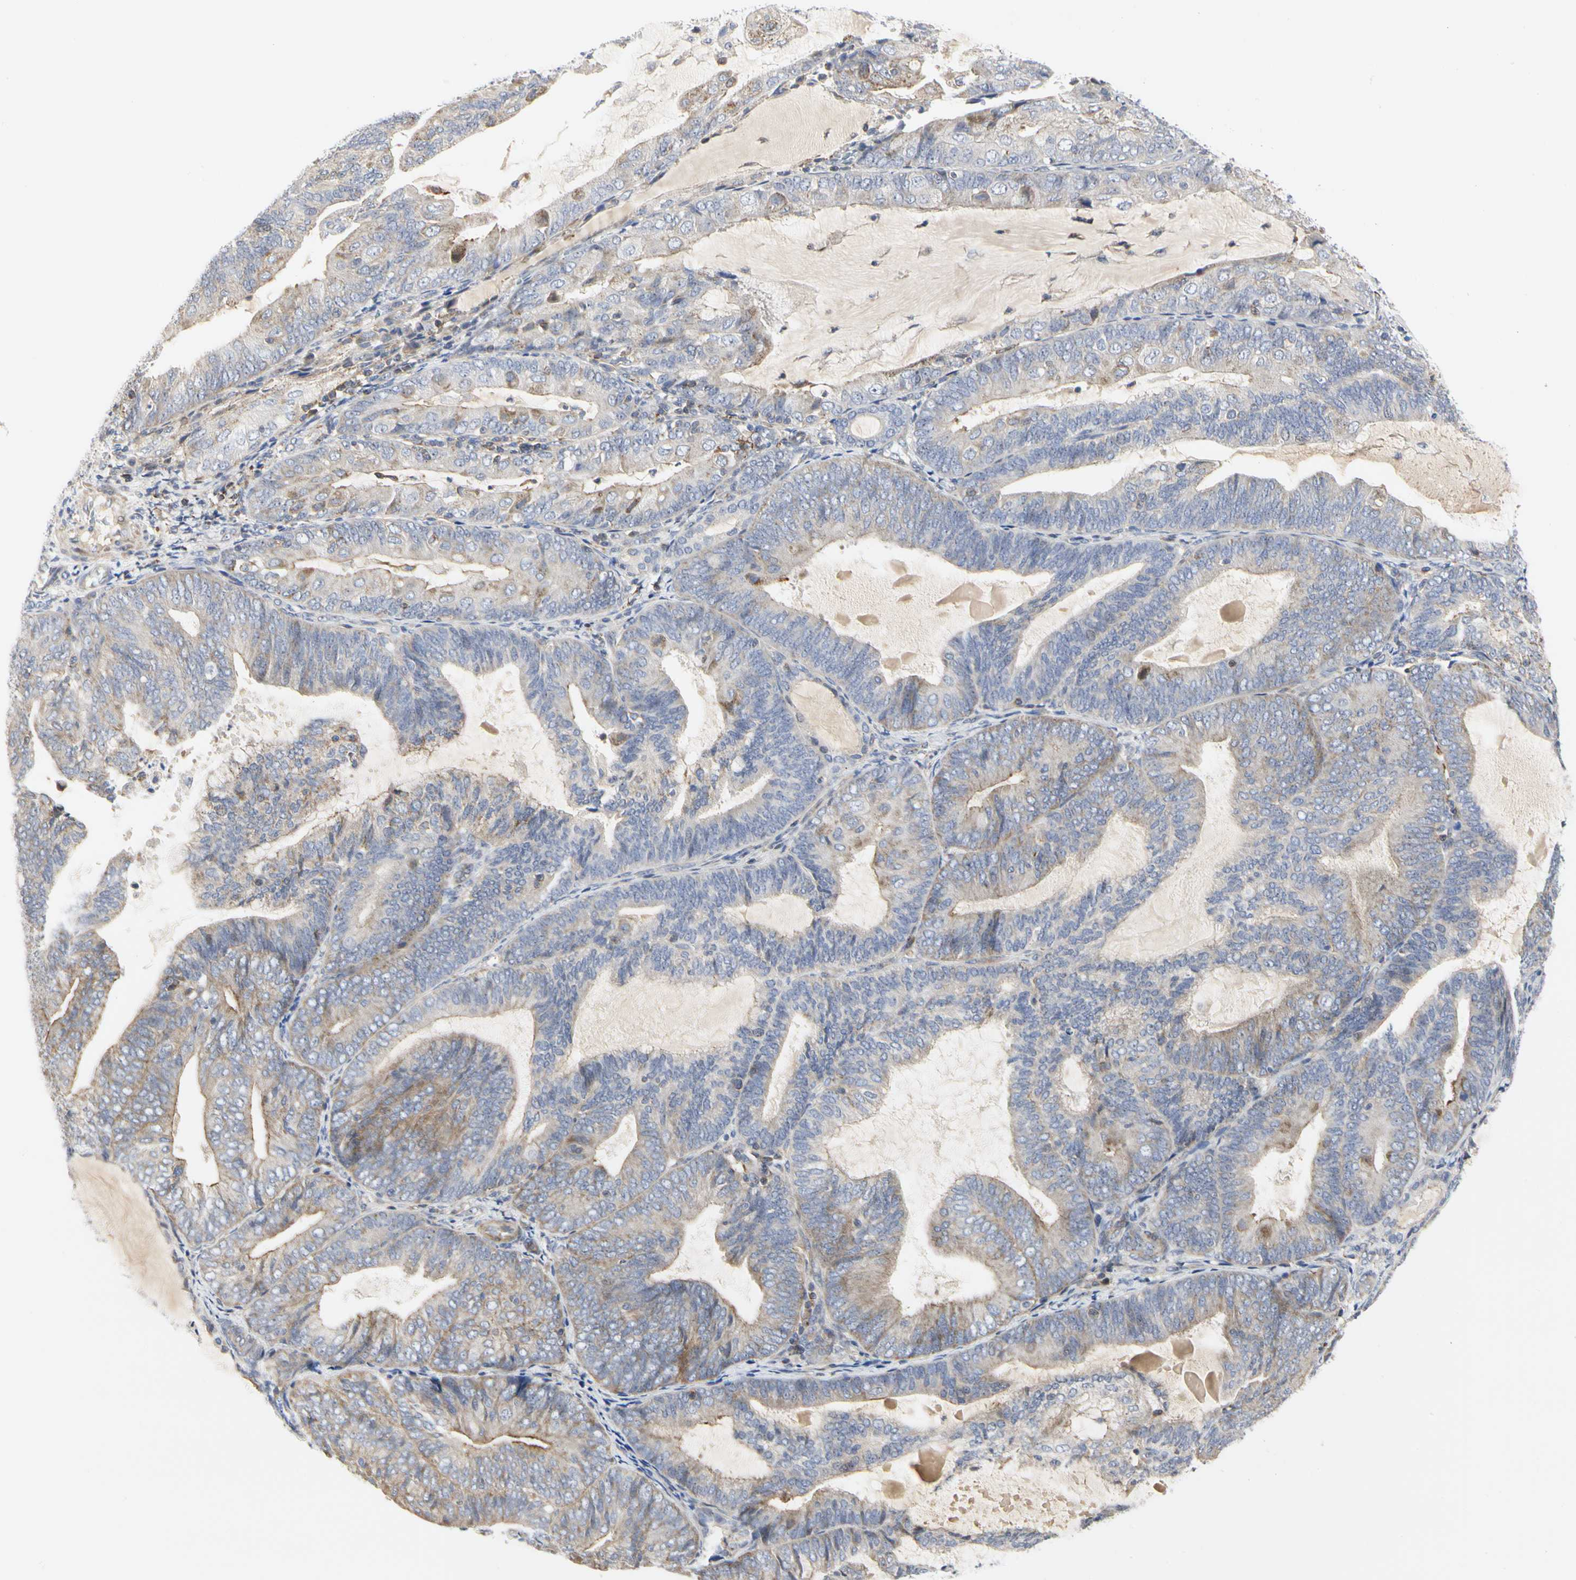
{"staining": {"intensity": "weak", "quantity": "25%-75%", "location": "cytoplasmic/membranous"}, "tissue": "endometrial cancer", "cell_type": "Tumor cells", "image_type": "cancer", "snomed": [{"axis": "morphology", "description": "Adenocarcinoma, NOS"}, {"axis": "topography", "description": "Endometrium"}], "caption": "Immunohistochemistry (DAB) staining of human endometrial cancer shows weak cytoplasmic/membranous protein expression in approximately 25%-75% of tumor cells. The staining was performed using DAB to visualize the protein expression in brown, while the nuclei were stained in blue with hematoxylin (Magnification: 20x).", "gene": "SHANK2", "patient": {"sex": "female", "age": 81}}